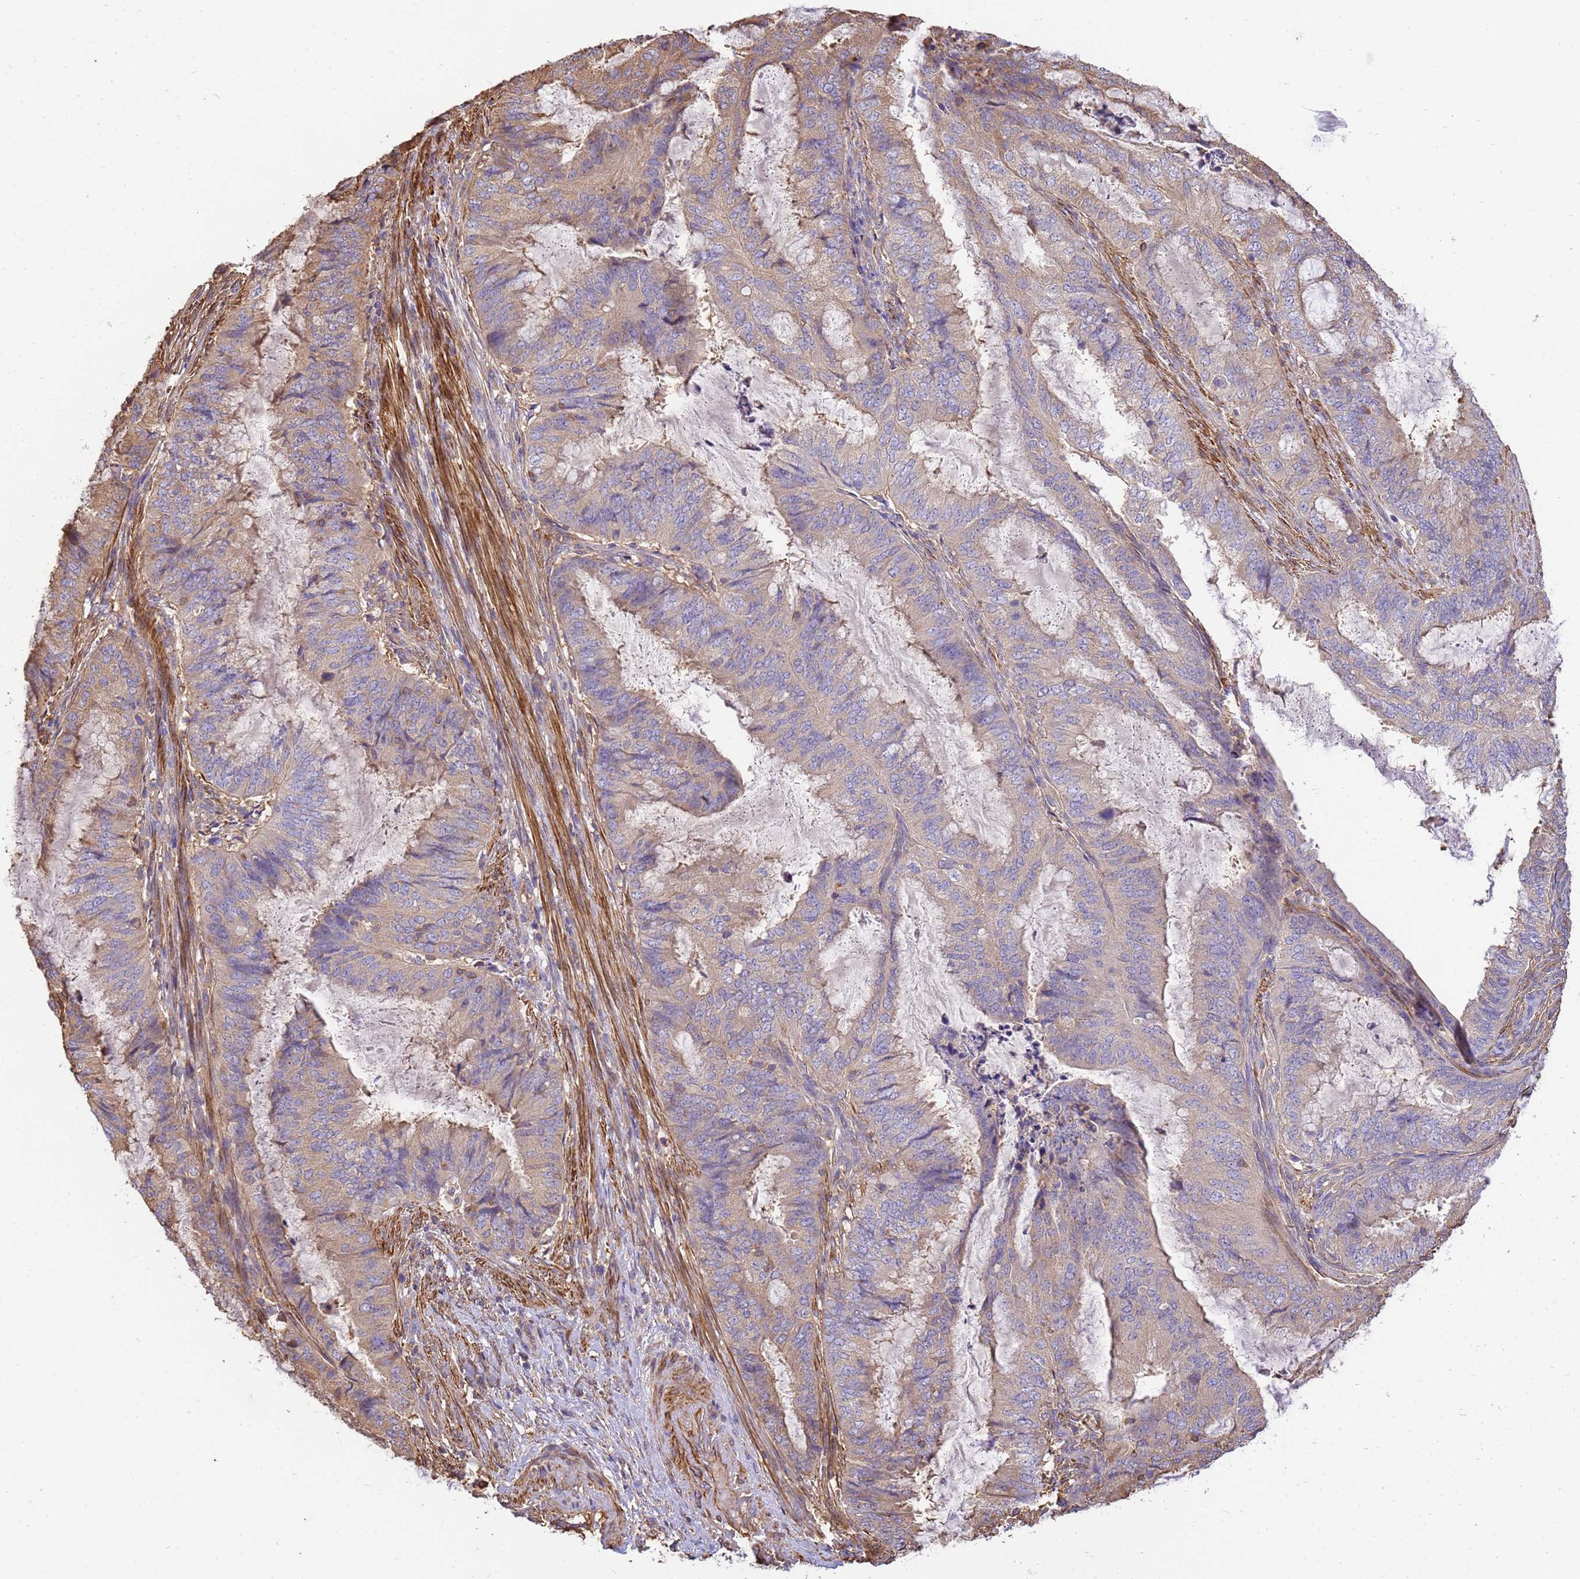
{"staining": {"intensity": "weak", "quantity": ">75%", "location": "cytoplasmic/membranous"}, "tissue": "endometrial cancer", "cell_type": "Tumor cells", "image_type": "cancer", "snomed": [{"axis": "morphology", "description": "Adenocarcinoma, NOS"}, {"axis": "topography", "description": "Endometrium"}], "caption": "Immunohistochemistry (IHC) image of endometrial cancer stained for a protein (brown), which shows low levels of weak cytoplasmic/membranous expression in about >75% of tumor cells.", "gene": "WDR64", "patient": {"sex": "female", "age": 51}}